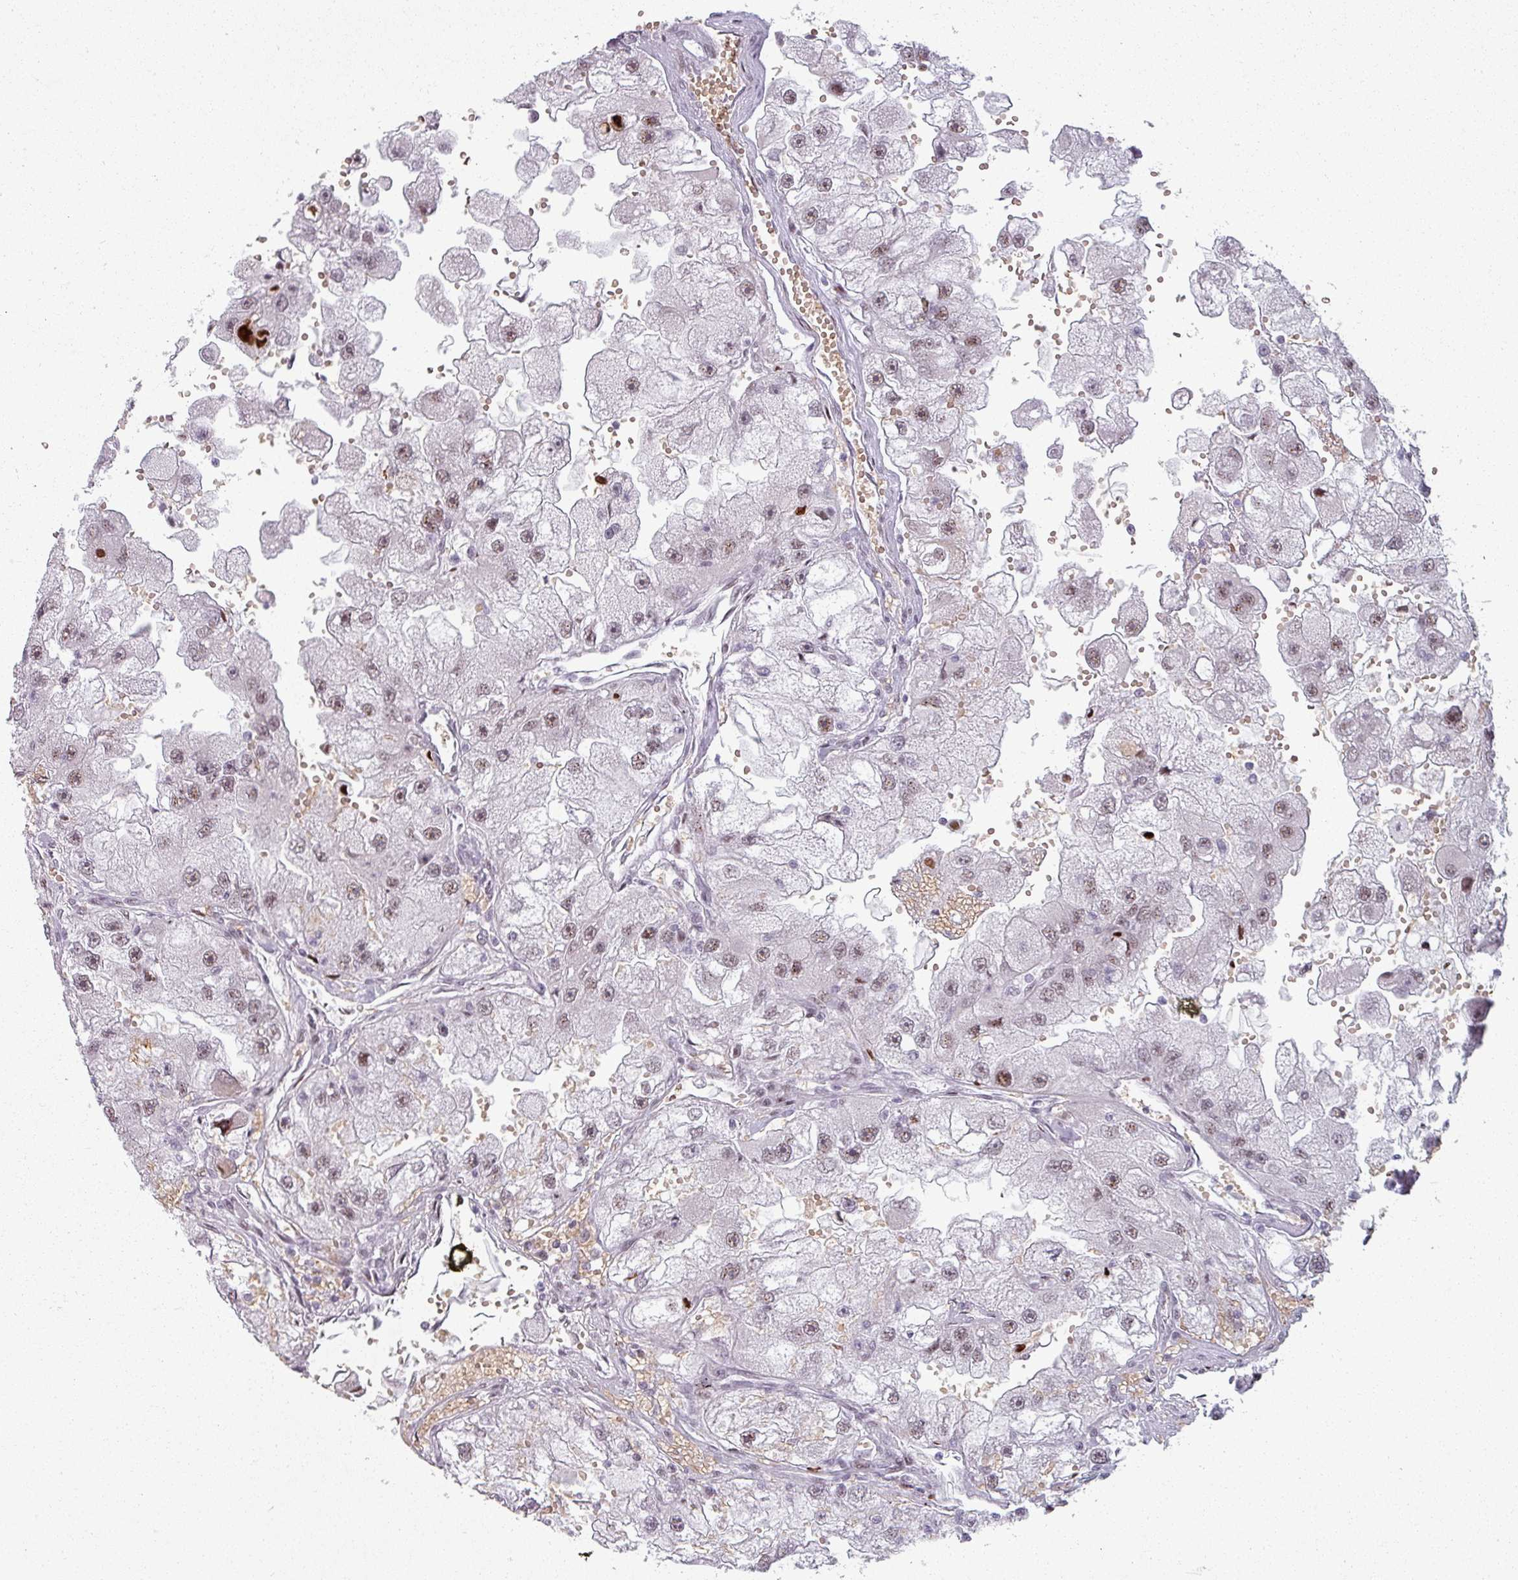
{"staining": {"intensity": "moderate", "quantity": ">75%", "location": "nuclear"}, "tissue": "renal cancer", "cell_type": "Tumor cells", "image_type": "cancer", "snomed": [{"axis": "morphology", "description": "Adenocarcinoma, NOS"}, {"axis": "topography", "description": "Kidney"}], "caption": "High-magnification brightfield microscopy of renal adenocarcinoma stained with DAB (brown) and counterstained with hematoxylin (blue). tumor cells exhibit moderate nuclear staining is appreciated in approximately>75% of cells.", "gene": "NCOR1", "patient": {"sex": "male", "age": 63}}